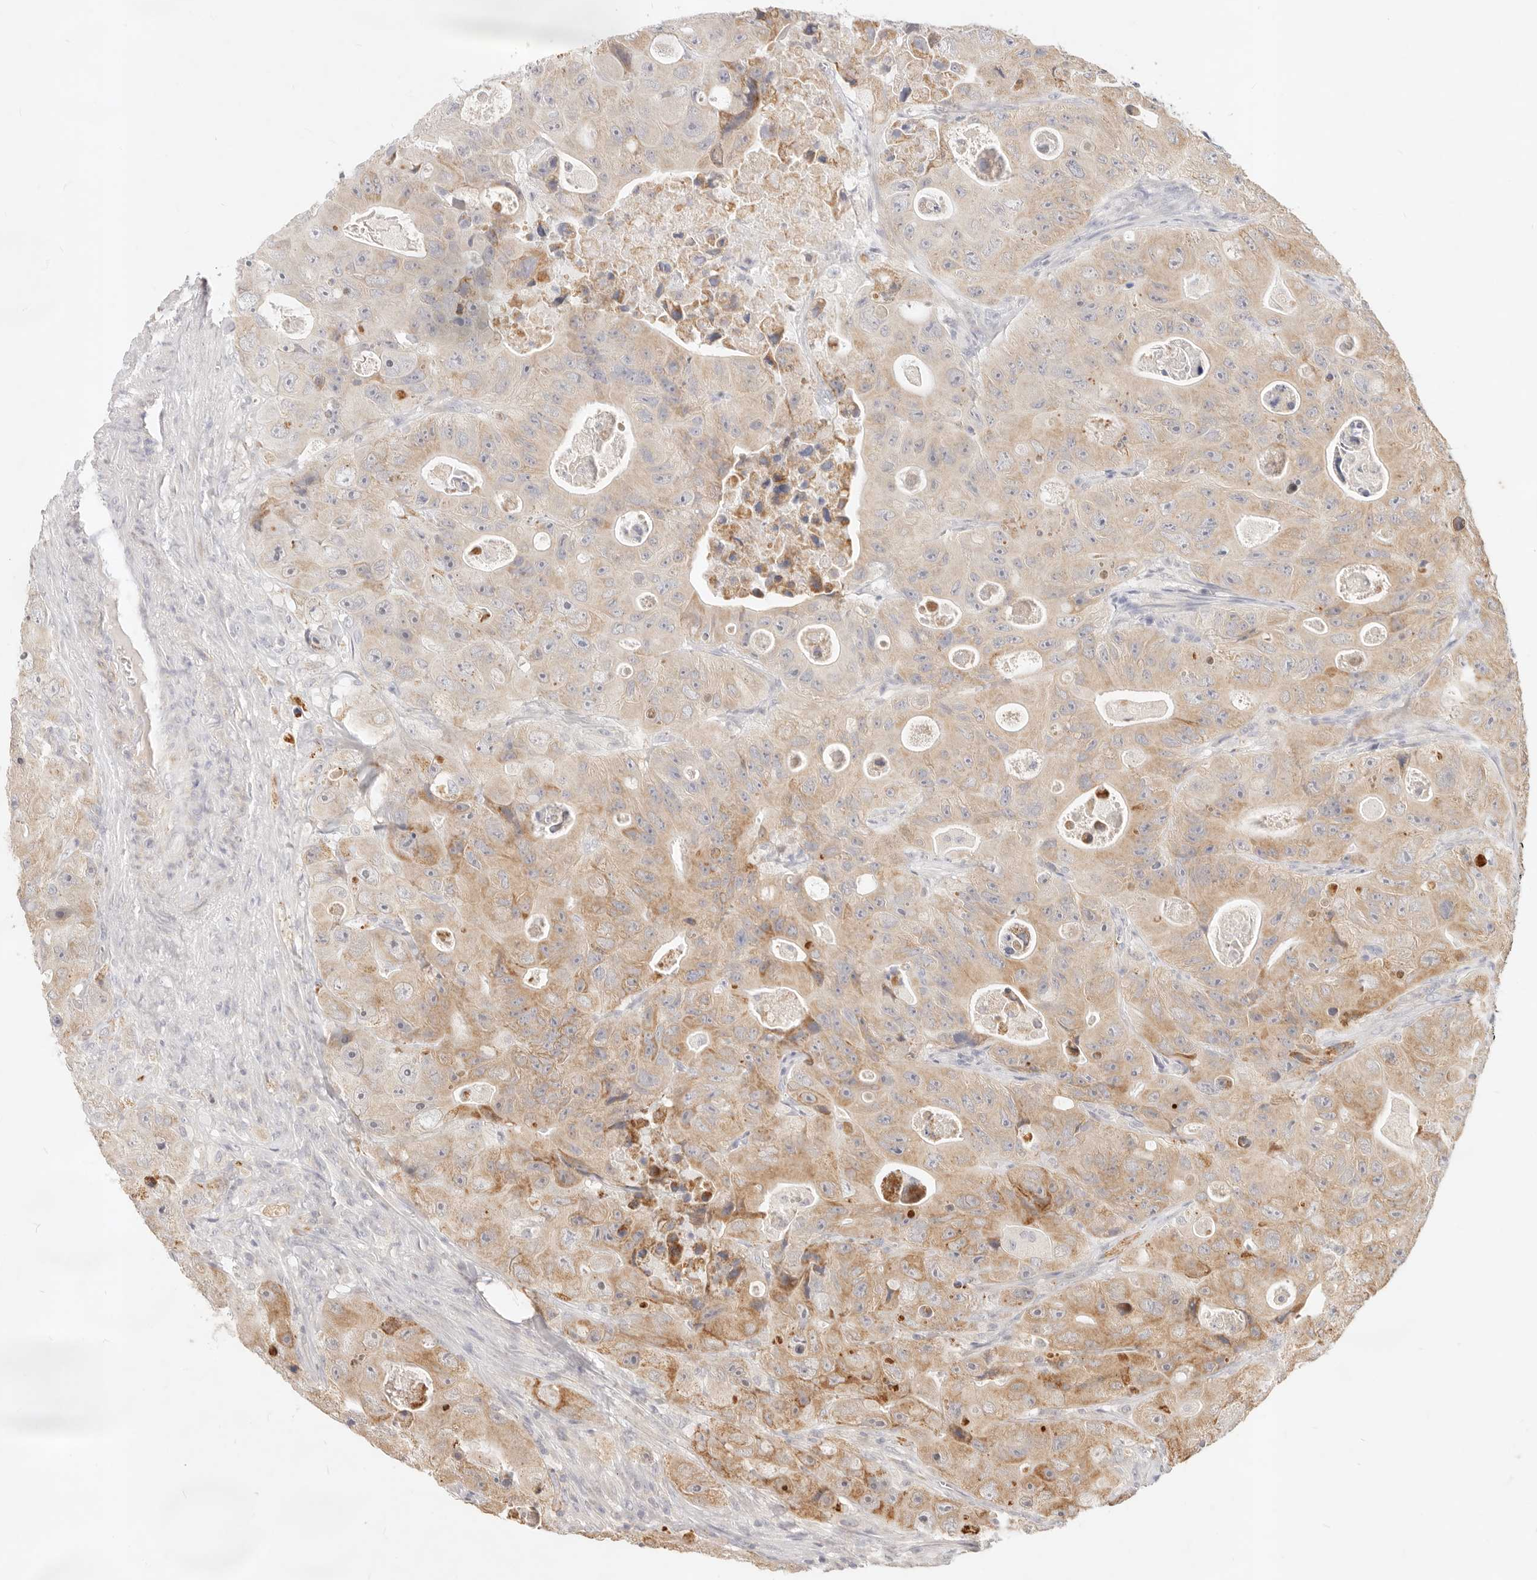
{"staining": {"intensity": "moderate", "quantity": "25%-75%", "location": "cytoplasmic/membranous"}, "tissue": "colorectal cancer", "cell_type": "Tumor cells", "image_type": "cancer", "snomed": [{"axis": "morphology", "description": "Adenocarcinoma, NOS"}, {"axis": "topography", "description": "Colon"}], "caption": "Human colorectal adenocarcinoma stained for a protein (brown) displays moderate cytoplasmic/membranous positive expression in approximately 25%-75% of tumor cells.", "gene": "RUBCNL", "patient": {"sex": "female", "age": 46}}